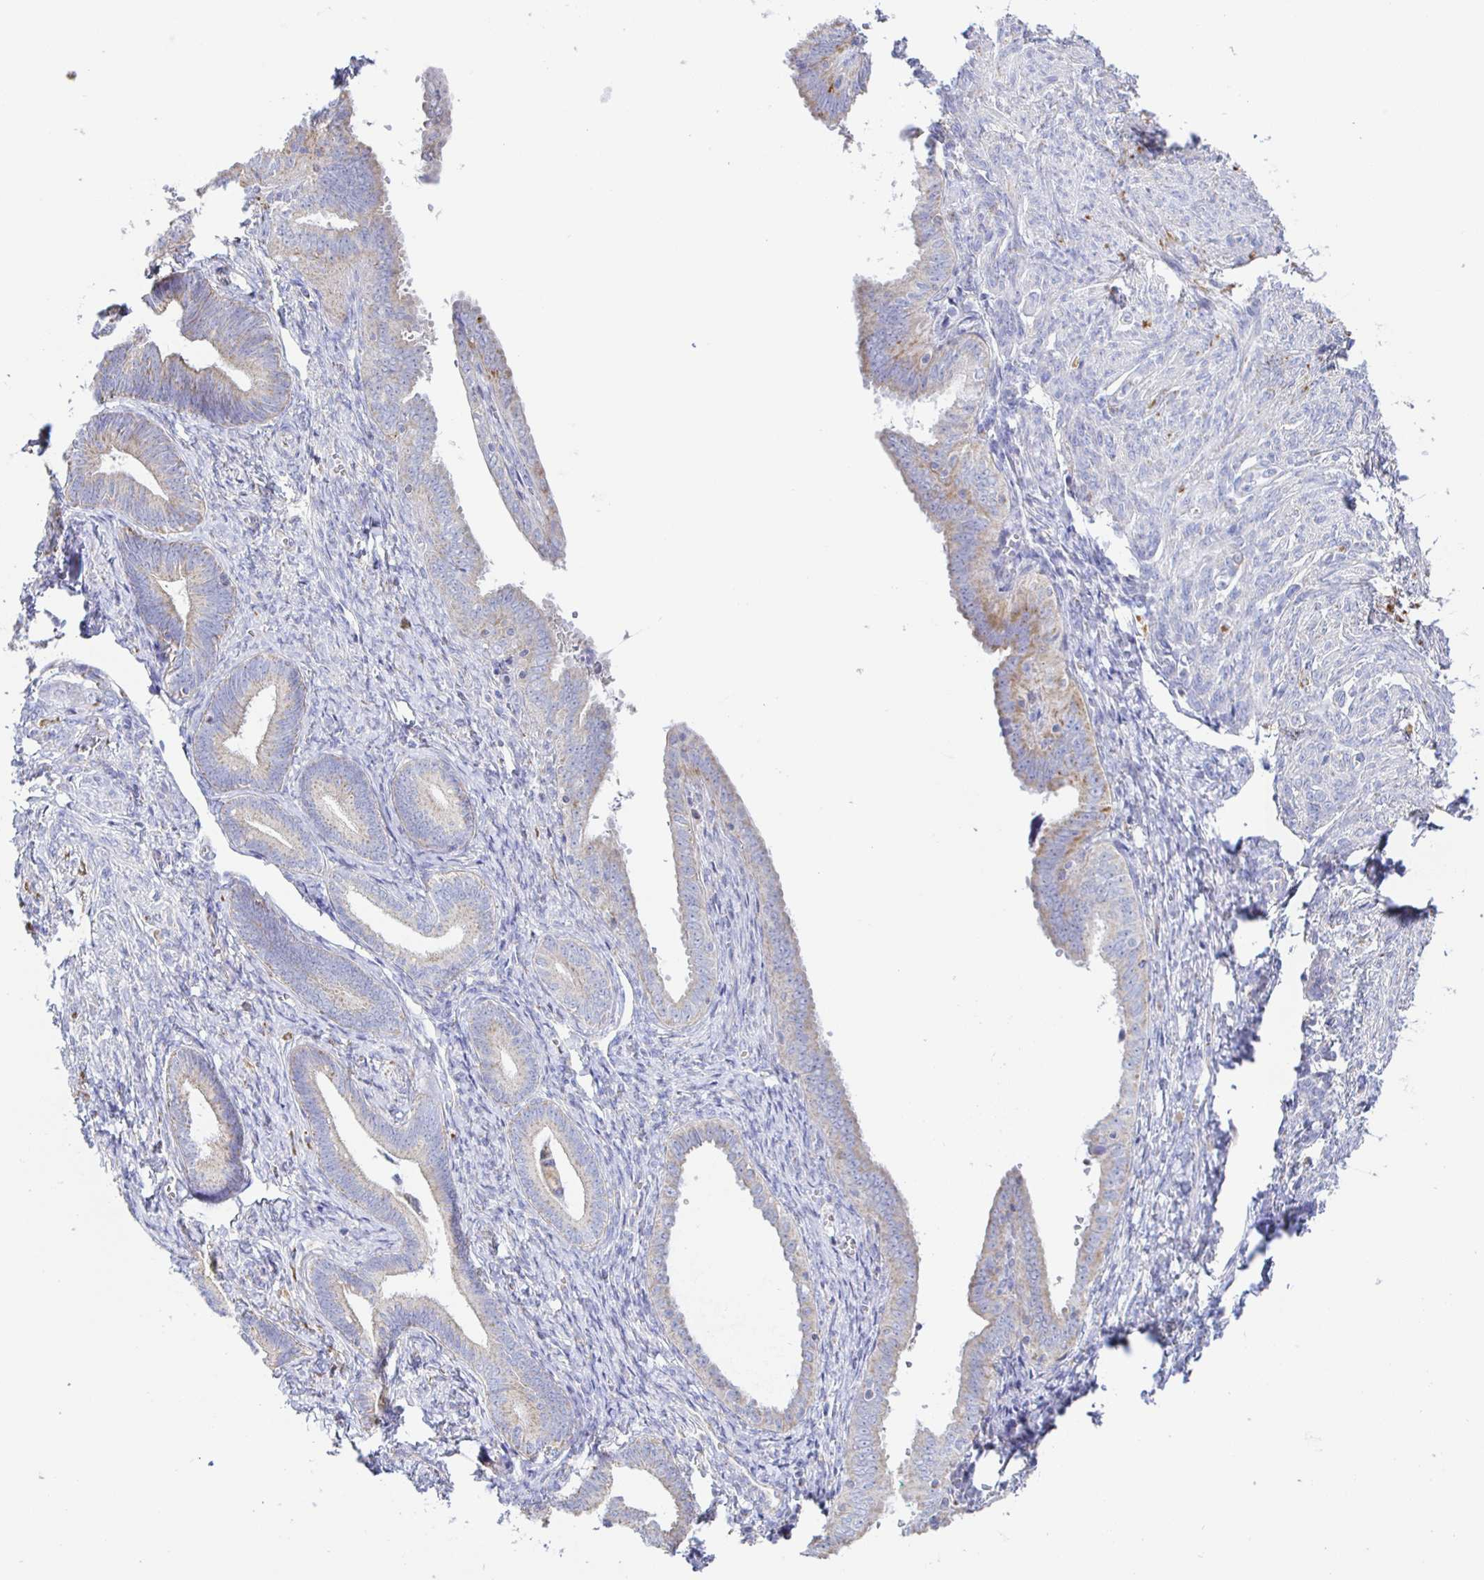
{"staining": {"intensity": "moderate", "quantity": "<25%", "location": "cytoplasmic/membranous"}, "tissue": "endometrial cancer", "cell_type": "Tumor cells", "image_type": "cancer", "snomed": [{"axis": "morphology", "description": "Adenocarcinoma, NOS"}, {"axis": "topography", "description": "Endometrium"}], "caption": "Endometrial cancer (adenocarcinoma) stained with DAB (3,3'-diaminobenzidine) IHC demonstrates low levels of moderate cytoplasmic/membranous positivity in approximately <25% of tumor cells. The protein of interest is stained brown, and the nuclei are stained in blue (DAB (3,3'-diaminobenzidine) IHC with brightfield microscopy, high magnification).", "gene": "SYNGR4", "patient": {"sex": "female", "age": 87}}